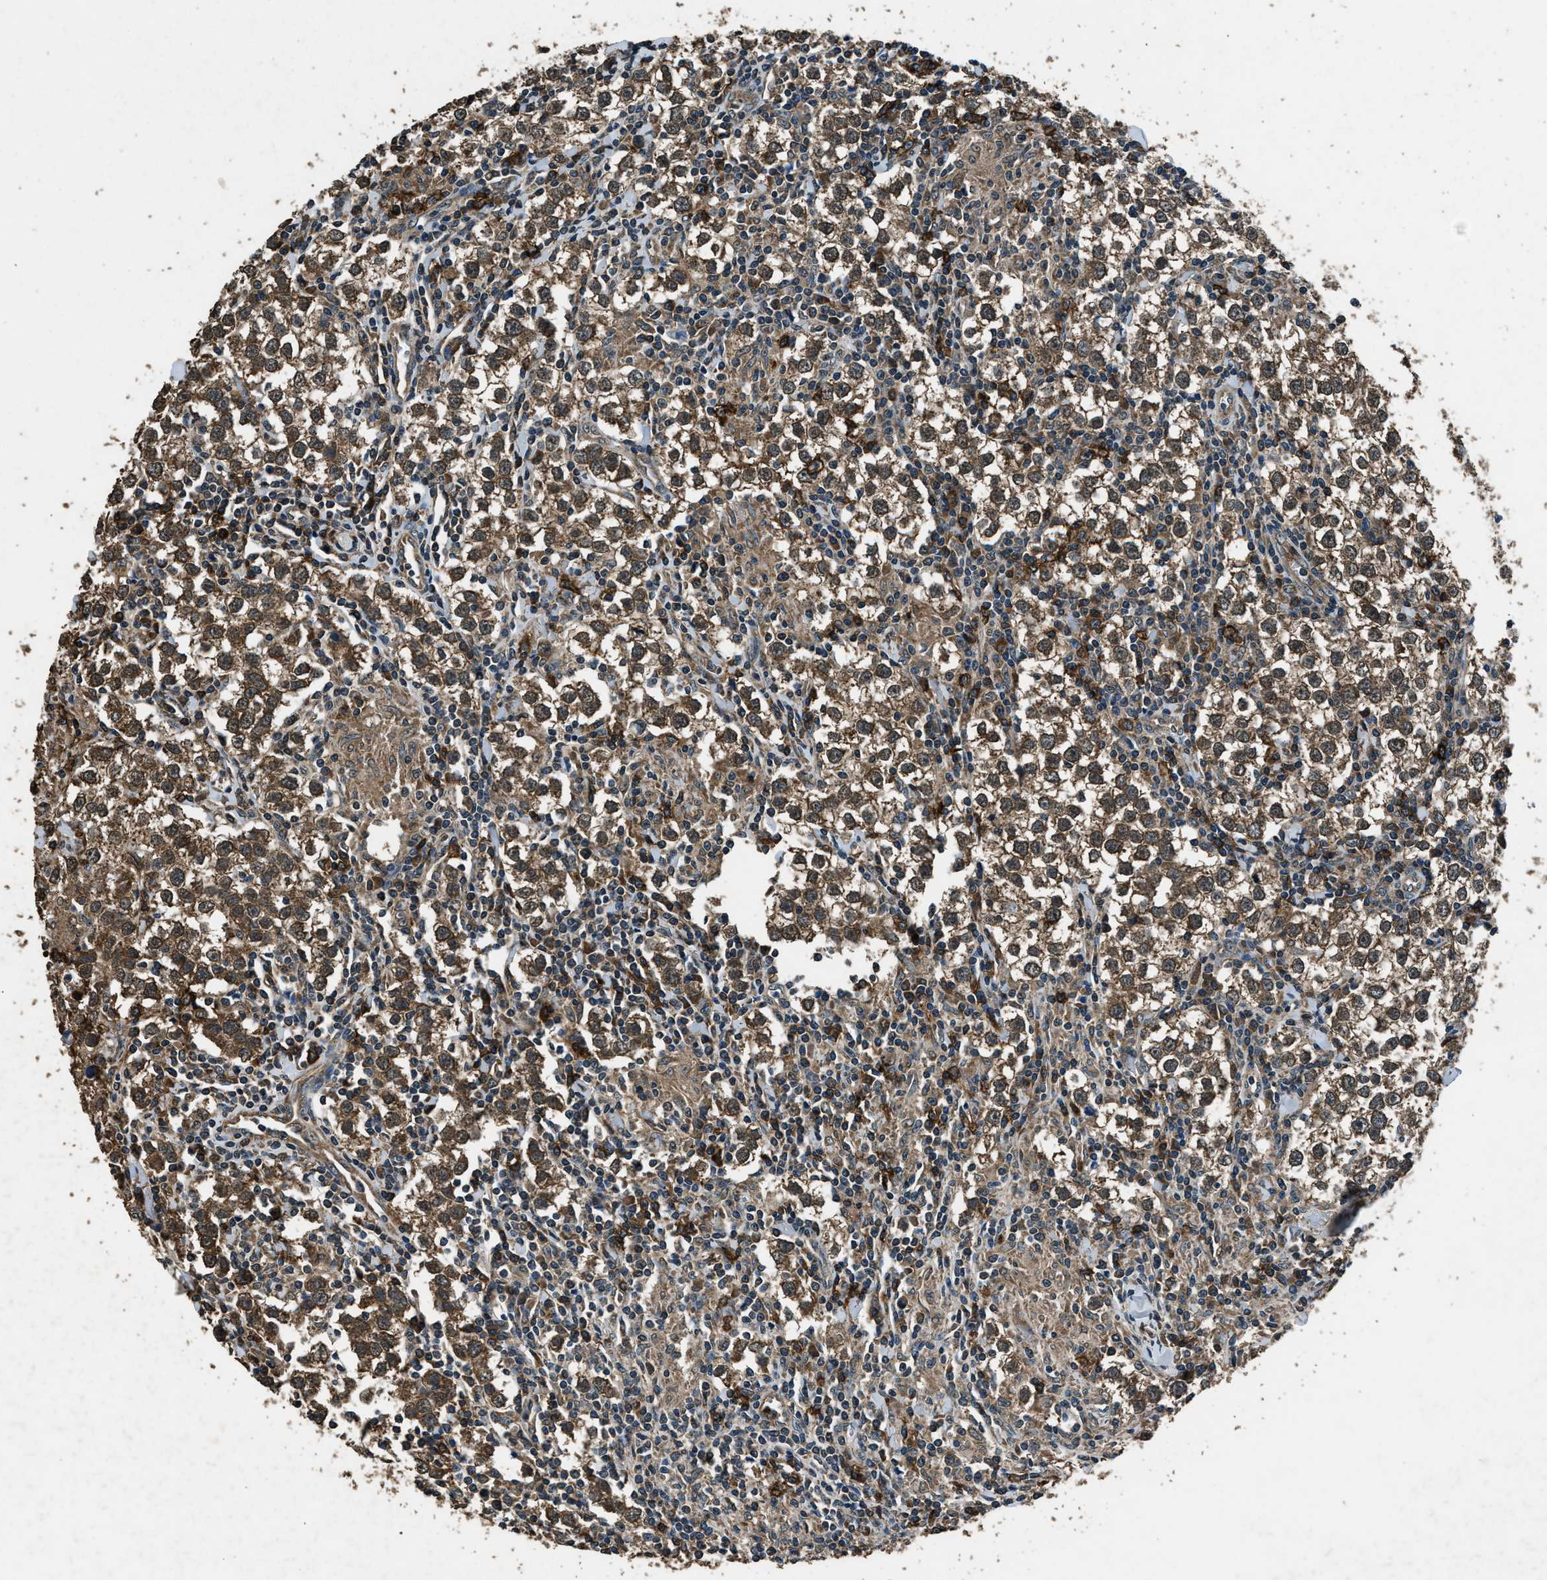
{"staining": {"intensity": "moderate", "quantity": ">75%", "location": "cytoplasmic/membranous"}, "tissue": "testis cancer", "cell_type": "Tumor cells", "image_type": "cancer", "snomed": [{"axis": "morphology", "description": "Seminoma, NOS"}, {"axis": "morphology", "description": "Carcinoma, Embryonal, NOS"}, {"axis": "topography", "description": "Testis"}], "caption": "Brown immunohistochemical staining in testis cancer exhibits moderate cytoplasmic/membranous expression in approximately >75% of tumor cells.", "gene": "SALL3", "patient": {"sex": "male", "age": 36}}